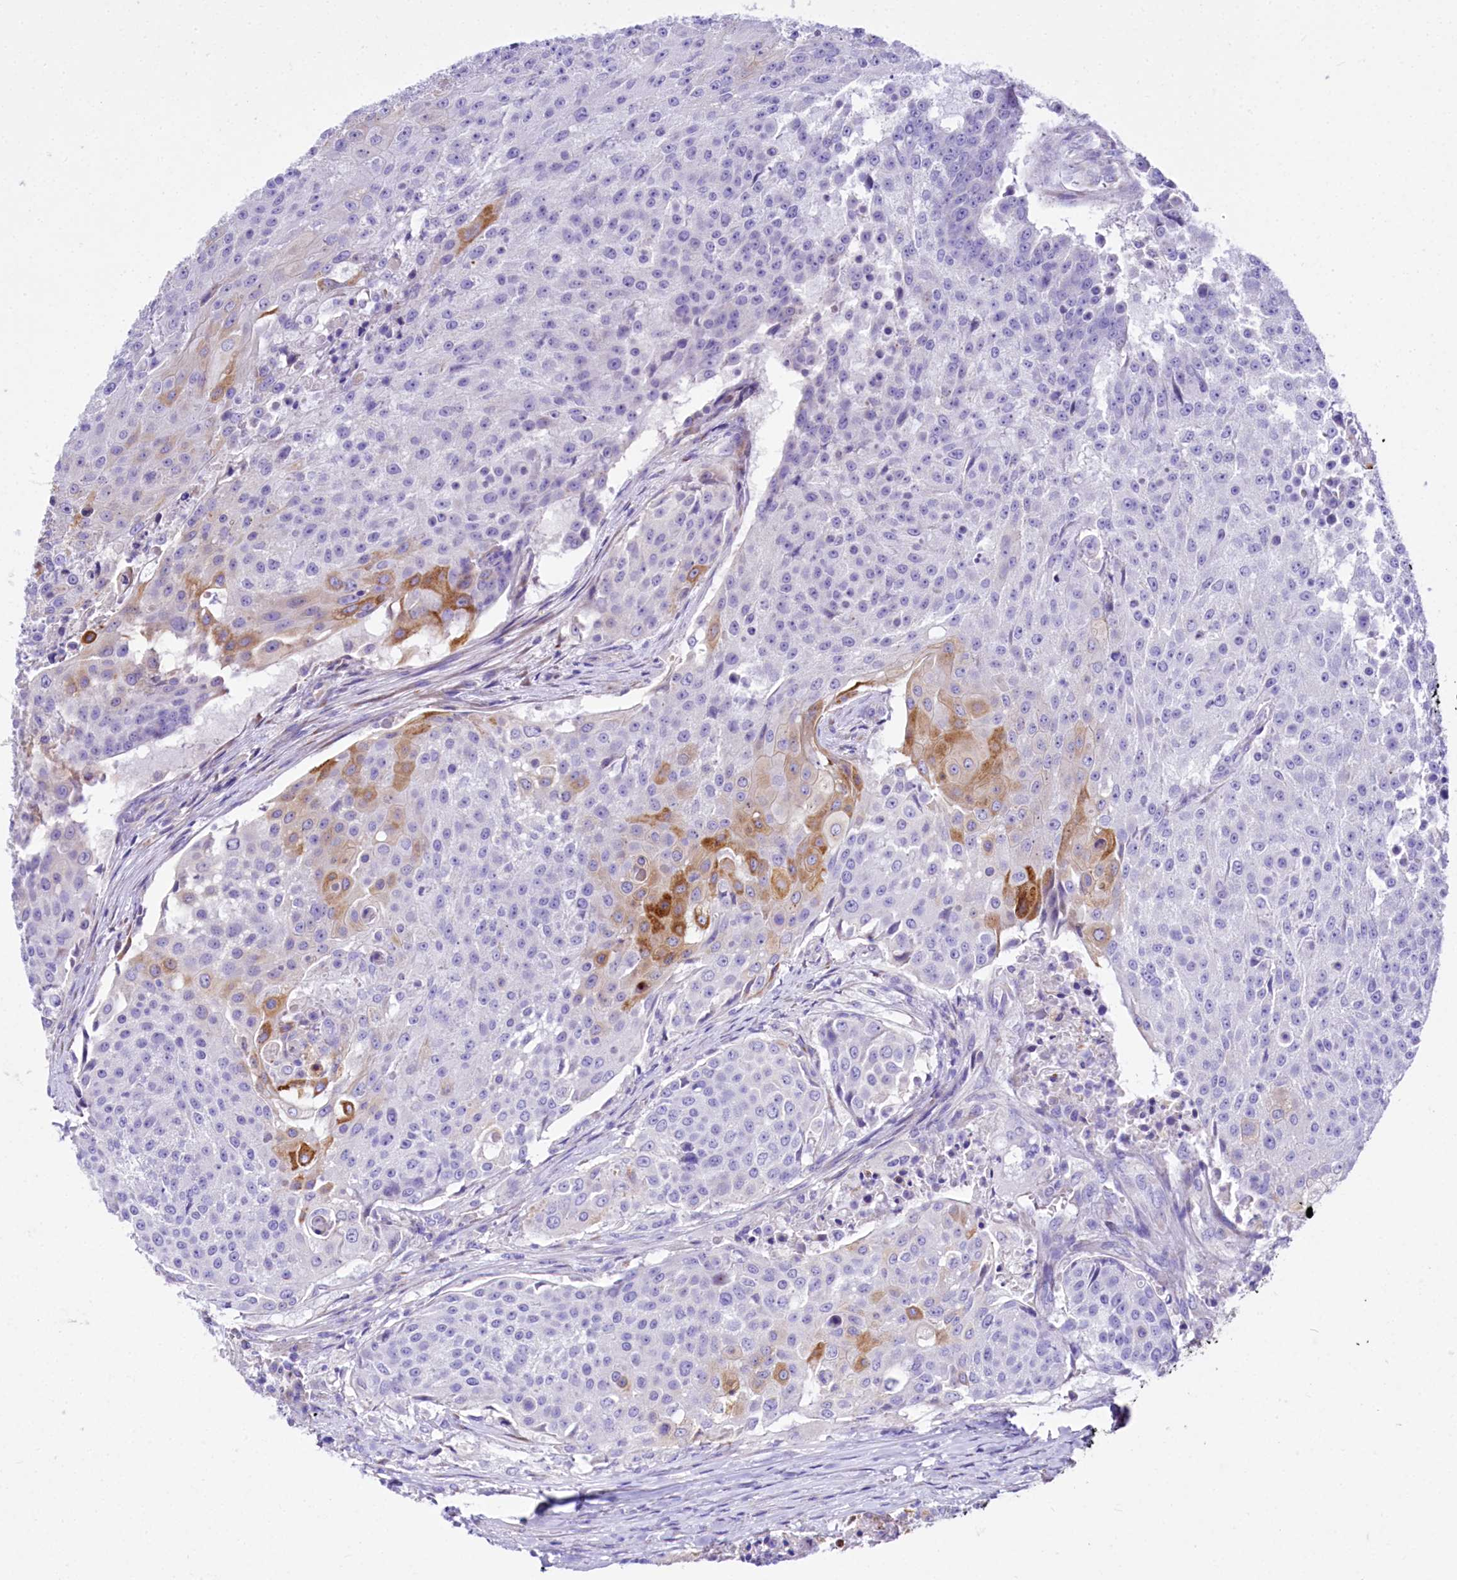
{"staining": {"intensity": "strong", "quantity": "<25%", "location": "cytoplasmic/membranous"}, "tissue": "urothelial cancer", "cell_type": "Tumor cells", "image_type": "cancer", "snomed": [{"axis": "morphology", "description": "Urothelial carcinoma, High grade"}, {"axis": "topography", "description": "Urinary bladder"}], "caption": "A brown stain labels strong cytoplasmic/membranous positivity of a protein in urothelial cancer tumor cells.", "gene": "A2ML1", "patient": {"sex": "female", "age": 63}}